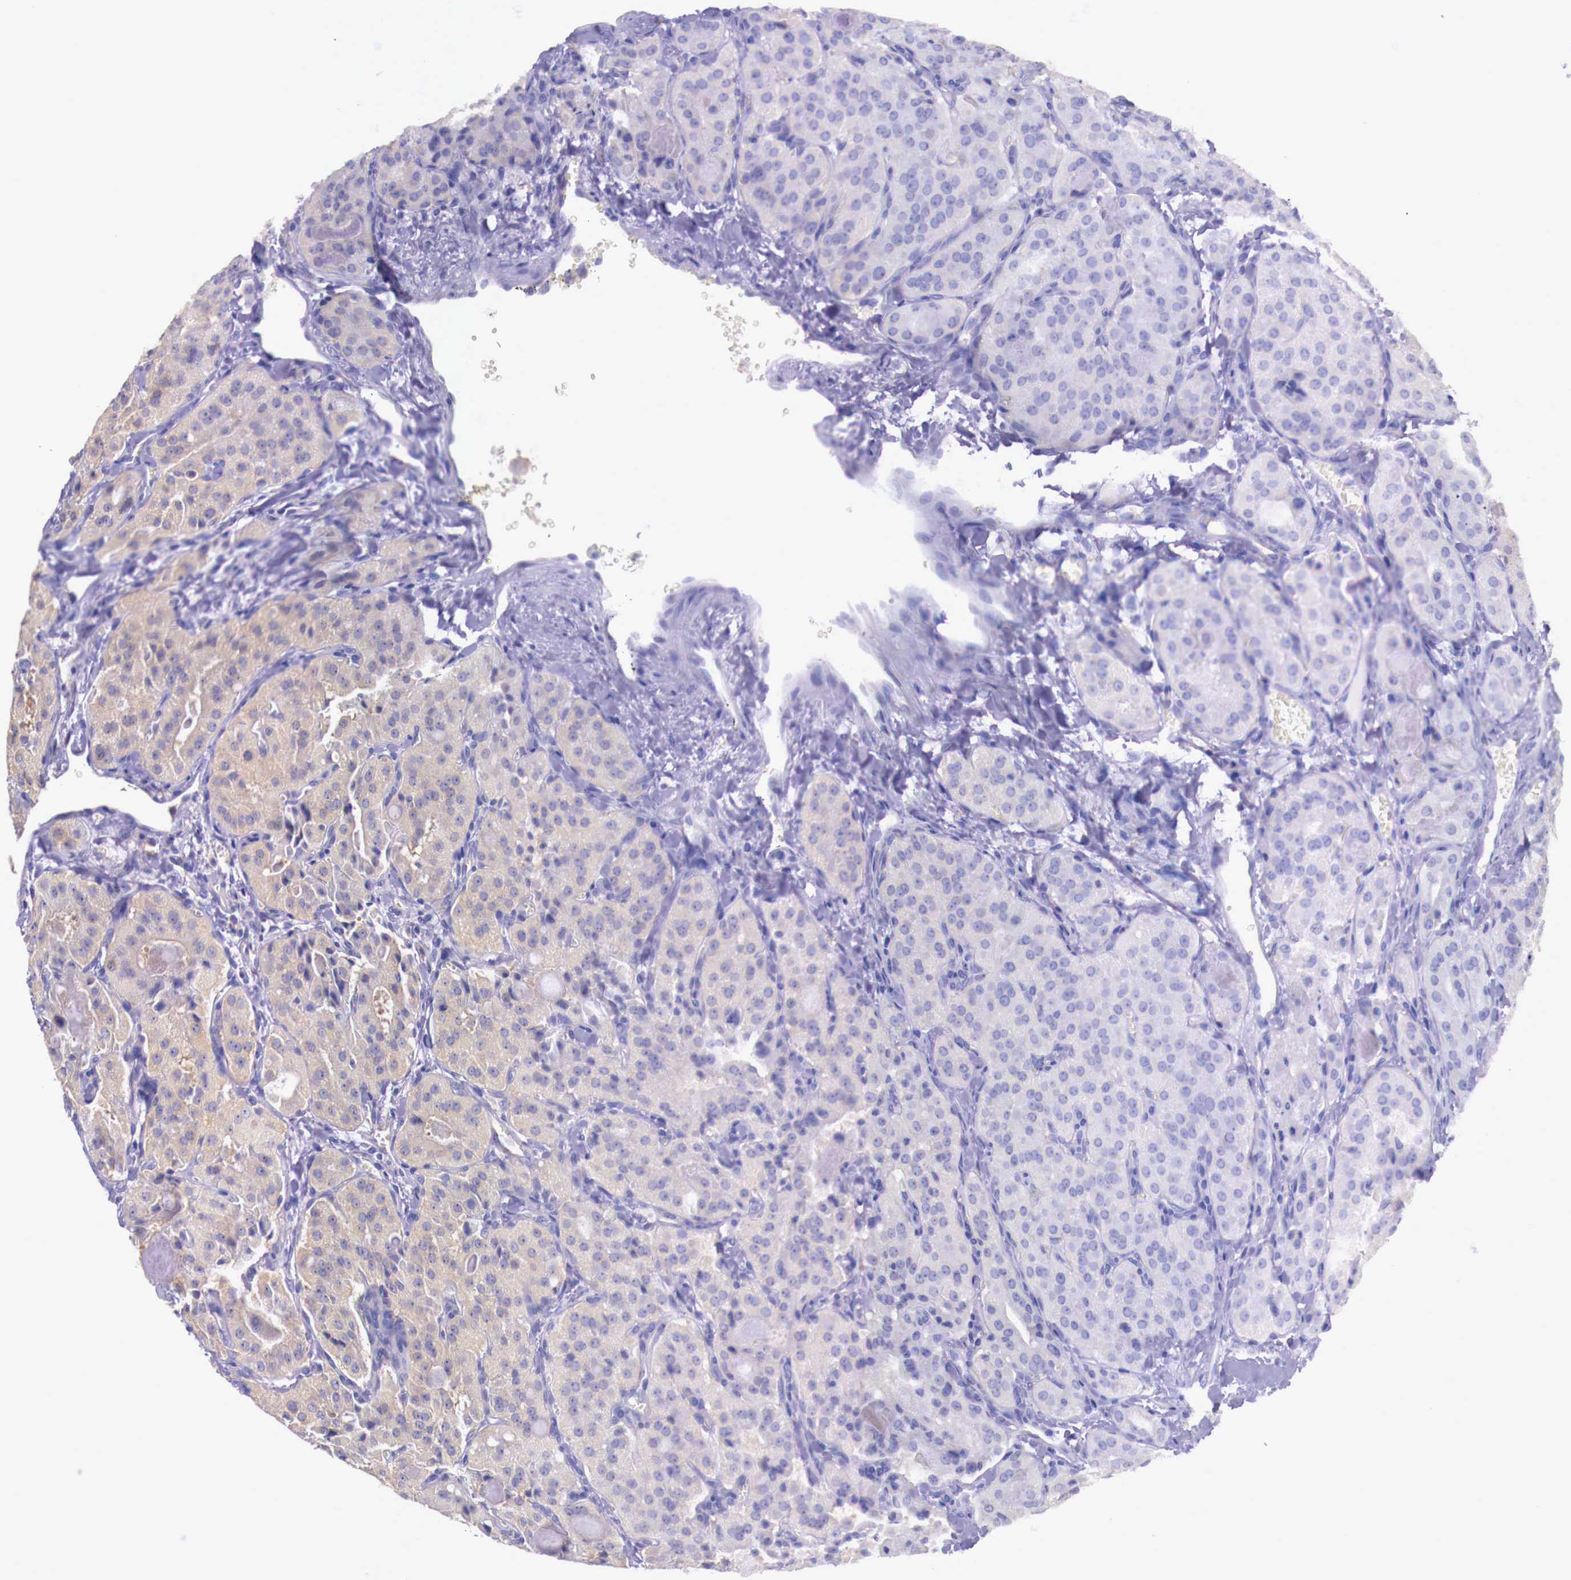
{"staining": {"intensity": "weak", "quantity": "25%-75%", "location": "cytoplasmic/membranous"}, "tissue": "thyroid cancer", "cell_type": "Tumor cells", "image_type": "cancer", "snomed": [{"axis": "morphology", "description": "Carcinoma, NOS"}, {"axis": "topography", "description": "Thyroid gland"}], "caption": "High-power microscopy captured an immunohistochemistry (IHC) micrograph of thyroid cancer, revealing weak cytoplasmic/membranous positivity in approximately 25%-75% of tumor cells. Using DAB (brown) and hematoxylin (blue) stains, captured at high magnification using brightfield microscopy.", "gene": "GRIPAP1", "patient": {"sex": "male", "age": 76}}